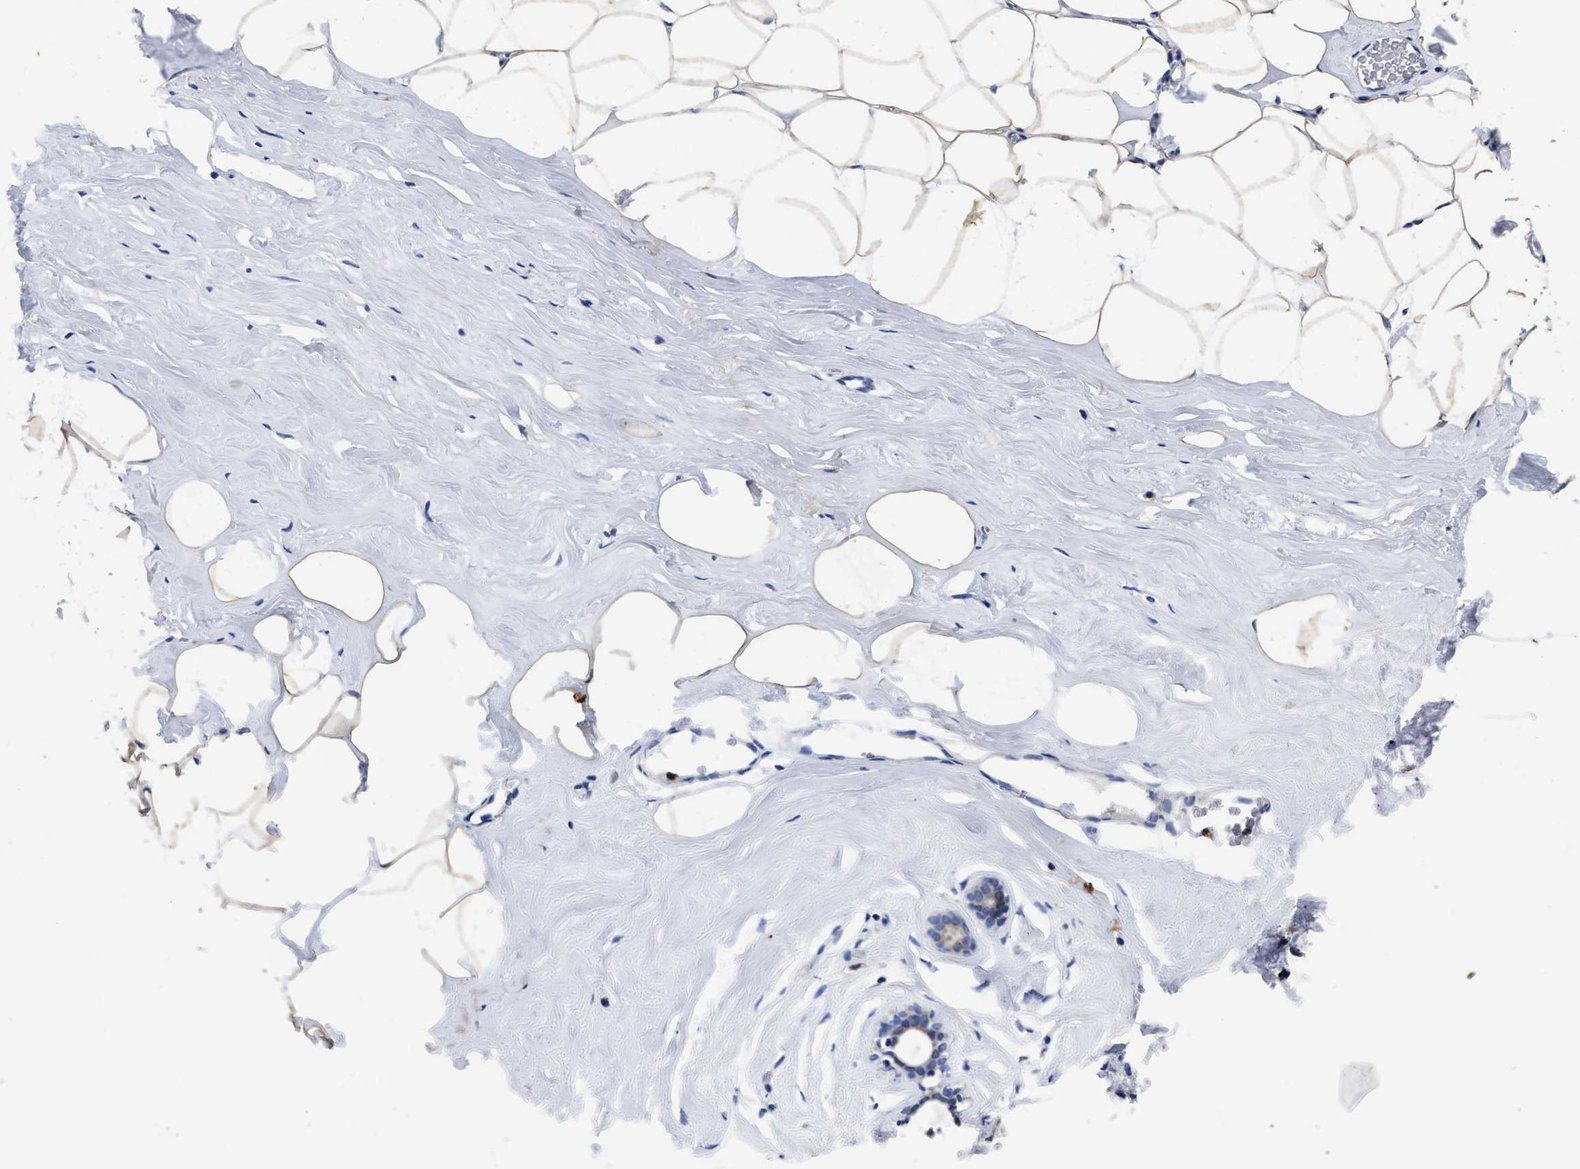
{"staining": {"intensity": "moderate", "quantity": ">75%", "location": "cytoplasmic/membranous"}, "tissue": "adipose tissue", "cell_type": "Adipocytes", "image_type": "normal", "snomed": [{"axis": "morphology", "description": "Normal tissue, NOS"}, {"axis": "morphology", "description": "Fibrosis, NOS"}, {"axis": "topography", "description": "Breast"}, {"axis": "topography", "description": "Adipose tissue"}], "caption": "Immunohistochemical staining of unremarkable human adipose tissue demonstrates moderate cytoplasmic/membranous protein expression in approximately >75% of adipocytes.", "gene": "OR10G3", "patient": {"sex": "female", "age": 39}}